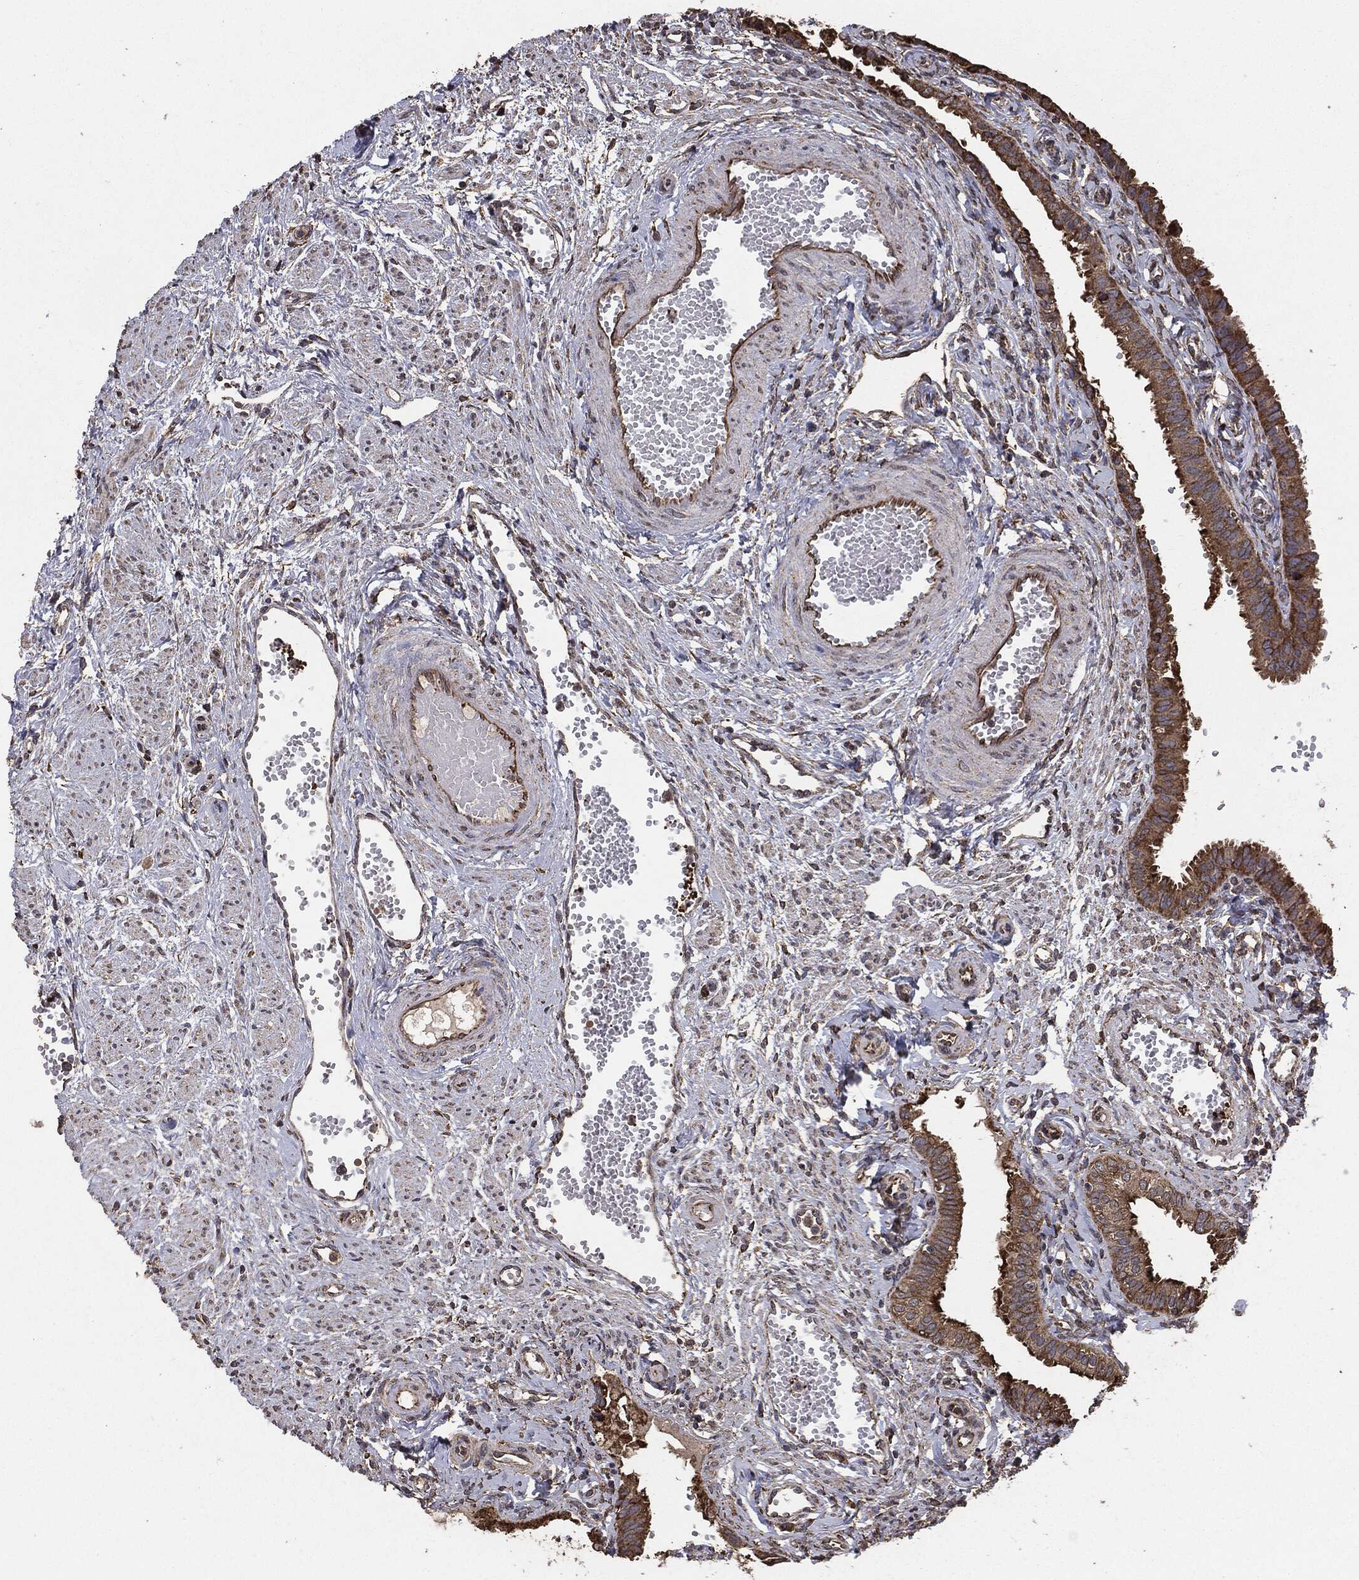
{"staining": {"intensity": "moderate", "quantity": ">75%", "location": "cytoplasmic/membranous"}, "tissue": "fallopian tube", "cell_type": "Glandular cells", "image_type": "normal", "snomed": [{"axis": "morphology", "description": "Normal tissue, NOS"}, {"axis": "topography", "description": "Fallopian tube"}, {"axis": "topography", "description": "Ovary"}], "caption": "Glandular cells display moderate cytoplasmic/membranous staining in approximately >75% of cells in unremarkable fallopian tube. (Stains: DAB (3,3'-diaminobenzidine) in brown, nuclei in blue, Microscopy: brightfield microscopy at high magnification).", "gene": "MTOR", "patient": {"sex": "female", "age": 49}}